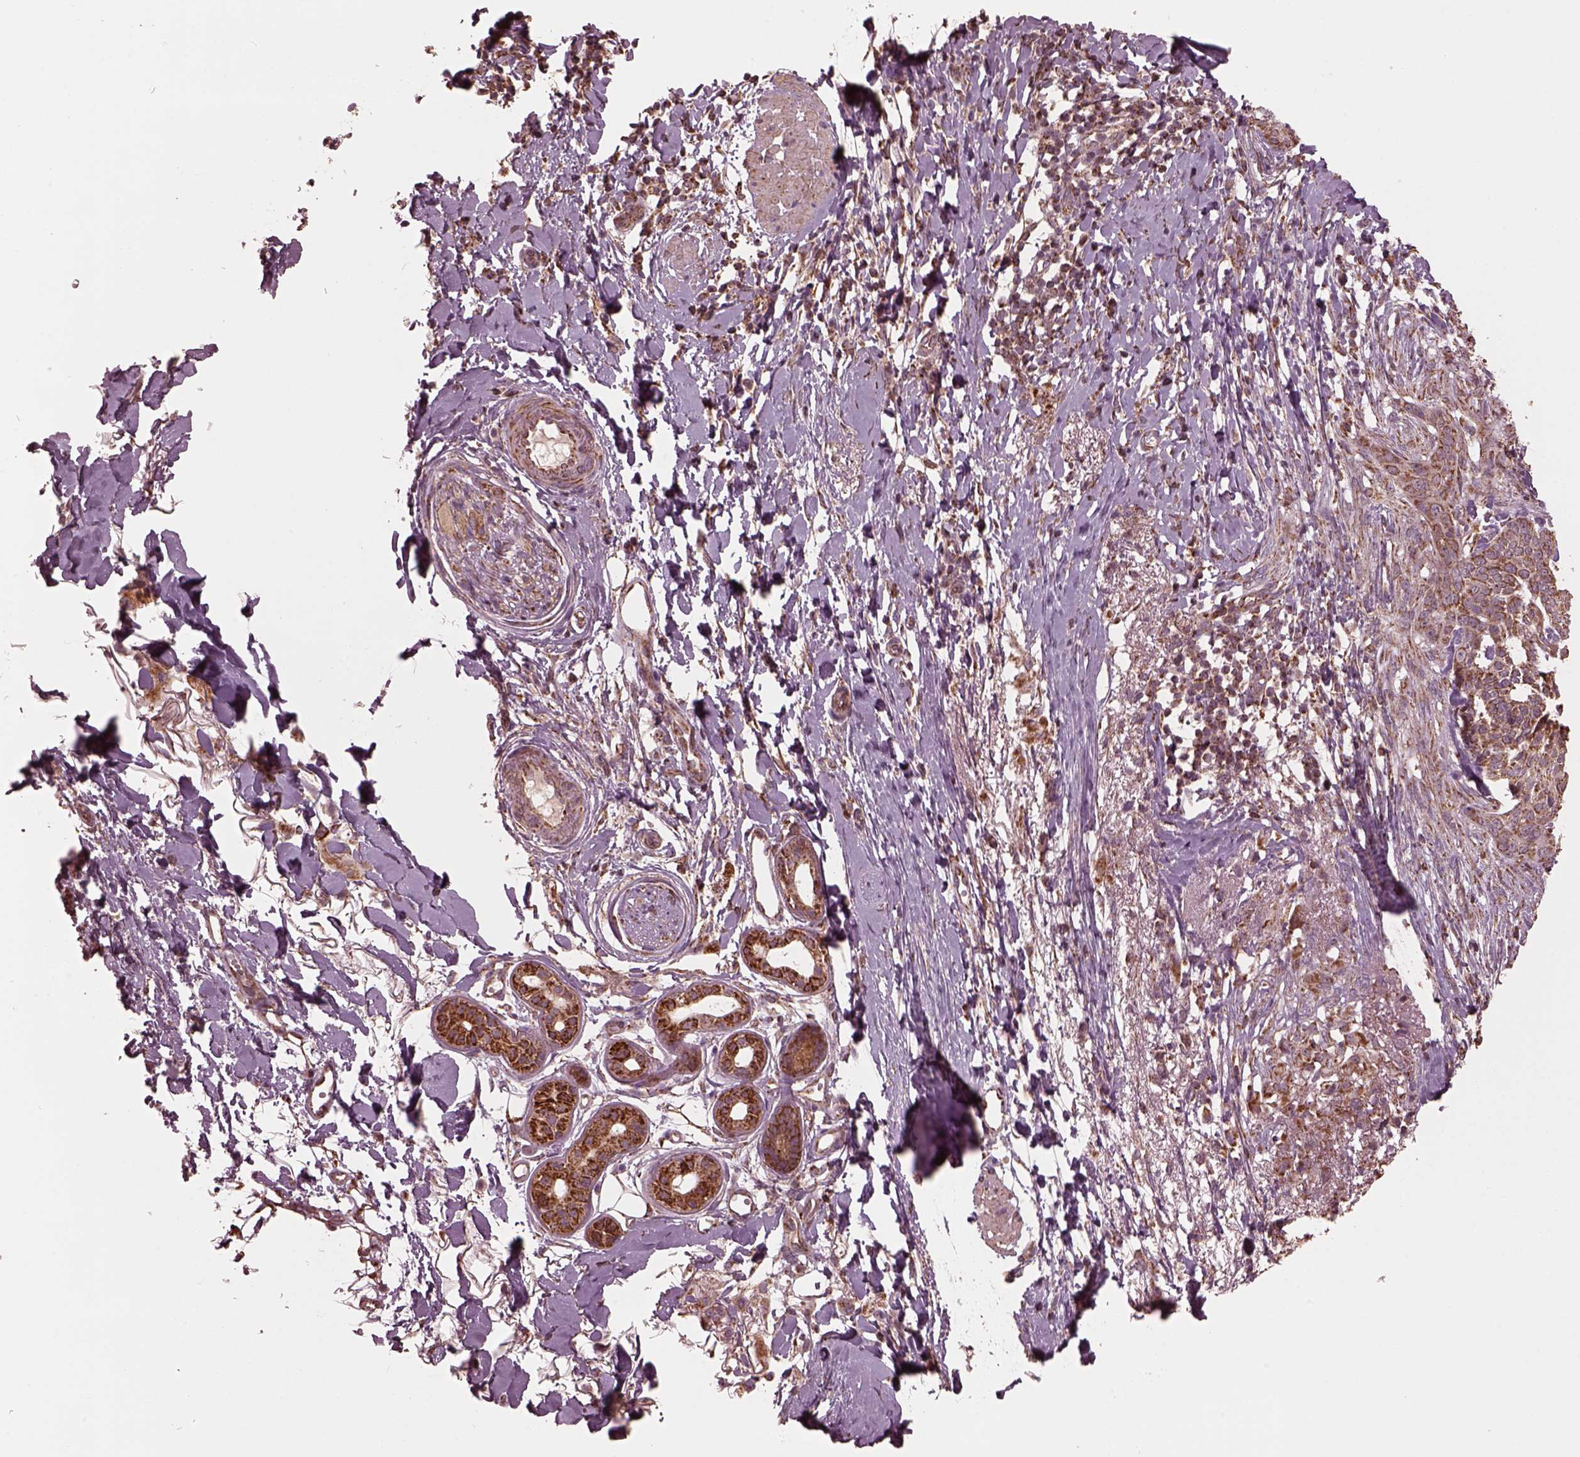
{"staining": {"intensity": "moderate", "quantity": ">75%", "location": "cytoplasmic/membranous"}, "tissue": "skin cancer", "cell_type": "Tumor cells", "image_type": "cancer", "snomed": [{"axis": "morphology", "description": "Normal tissue, NOS"}, {"axis": "morphology", "description": "Basal cell carcinoma"}, {"axis": "topography", "description": "Skin"}], "caption": "IHC of human basal cell carcinoma (skin) demonstrates medium levels of moderate cytoplasmic/membranous positivity in about >75% of tumor cells. The staining was performed using DAB (3,3'-diaminobenzidine), with brown indicating positive protein expression. Nuclei are stained blue with hematoxylin.", "gene": "NDUFB10", "patient": {"sex": "male", "age": 84}}